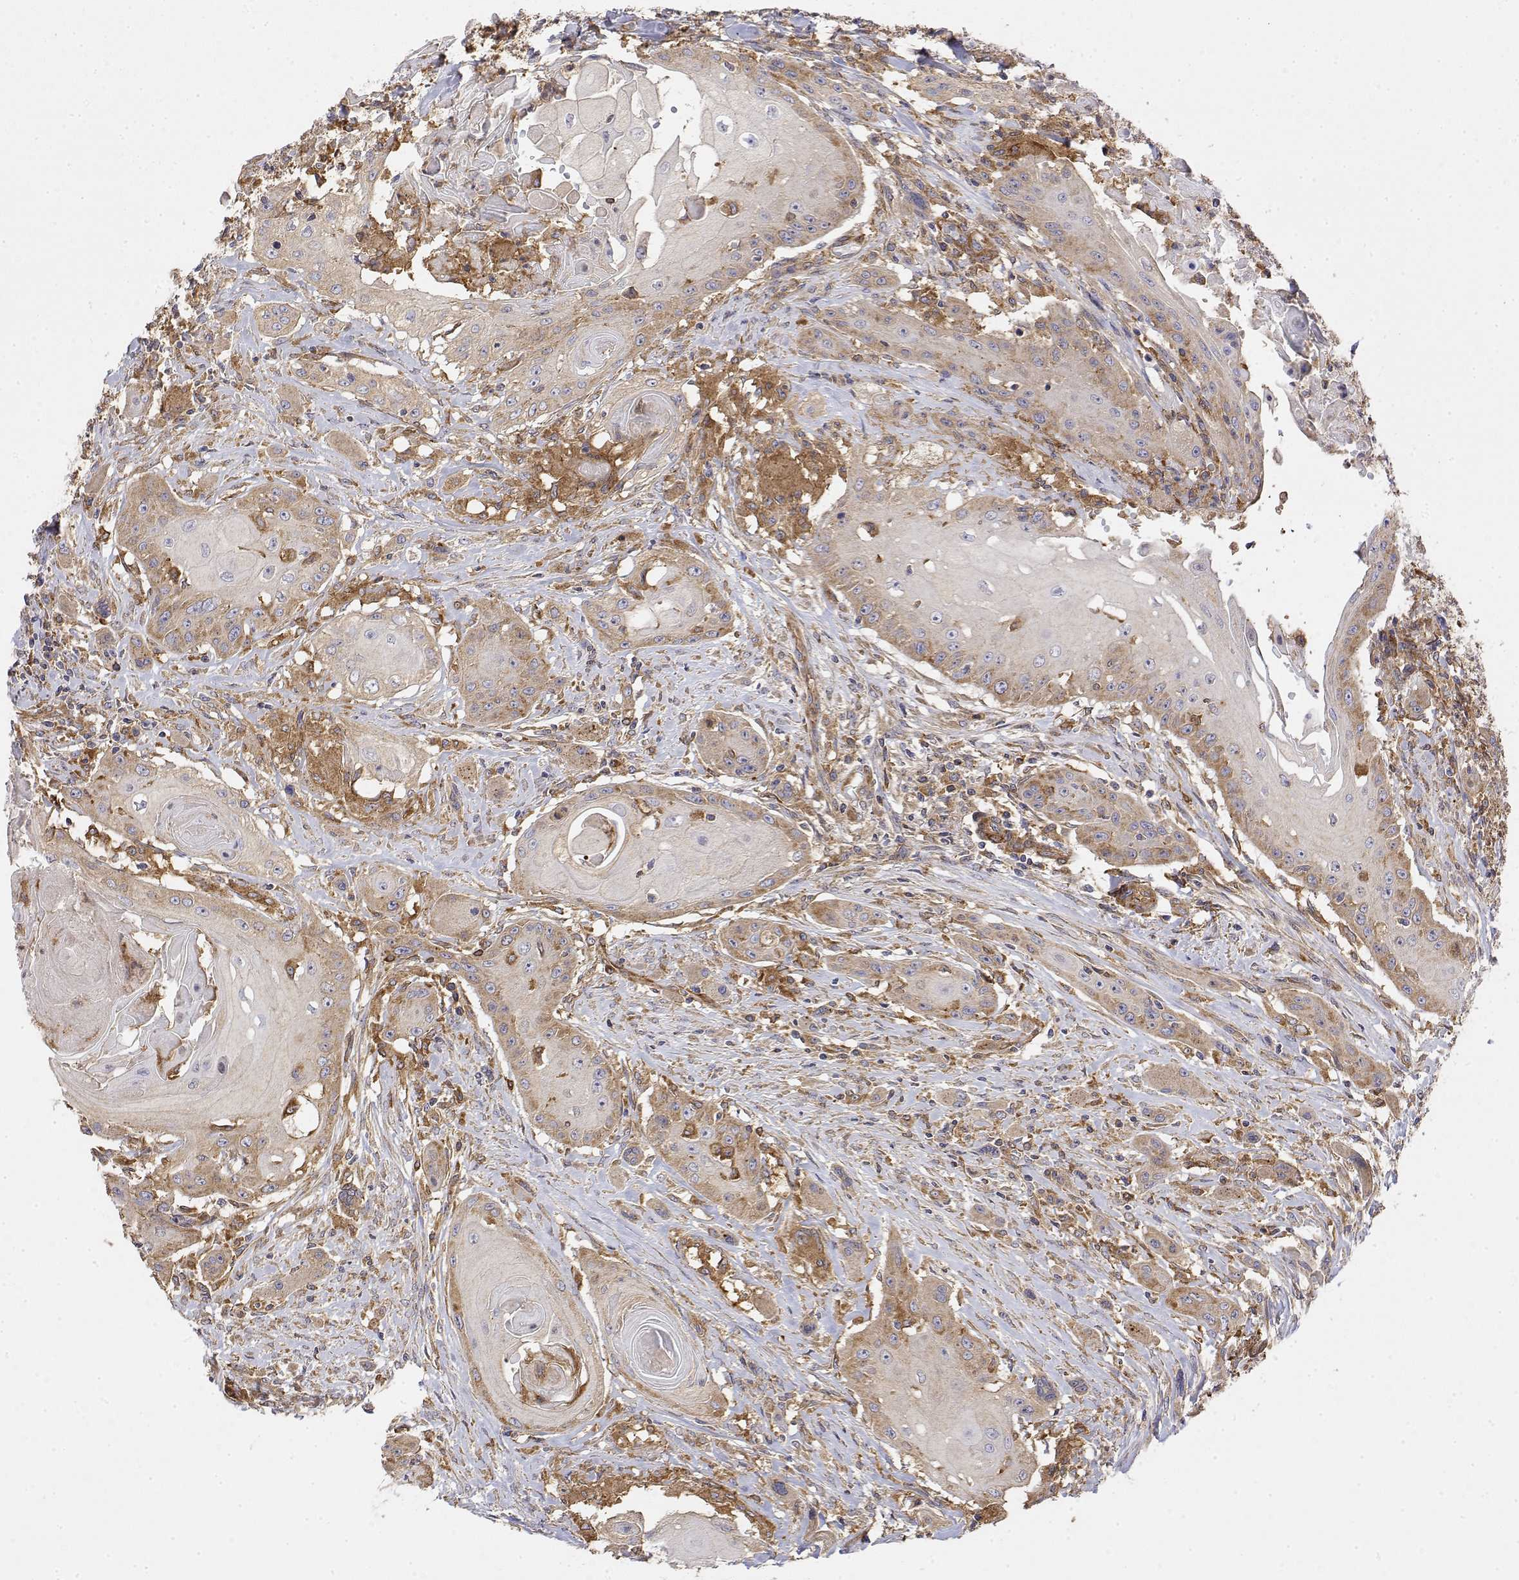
{"staining": {"intensity": "weak", "quantity": "25%-75%", "location": "cytoplasmic/membranous"}, "tissue": "head and neck cancer", "cell_type": "Tumor cells", "image_type": "cancer", "snomed": [{"axis": "morphology", "description": "Squamous cell carcinoma, NOS"}, {"axis": "topography", "description": "Oral tissue"}, {"axis": "topography", "description": "Head-Neck"}, {"axis": "topography", "description": "Neck, NOS"}], "caption": "Immunohistochemistry (DAB) staining of human head and neck cancer (squamous cell carcinoma) reveals weak cytoplasmic/membranous protein positivity in about 25%-75% of tumor cells.", "gene": "PACSIN2", "patient": {"sex": "female", "age": 55}}